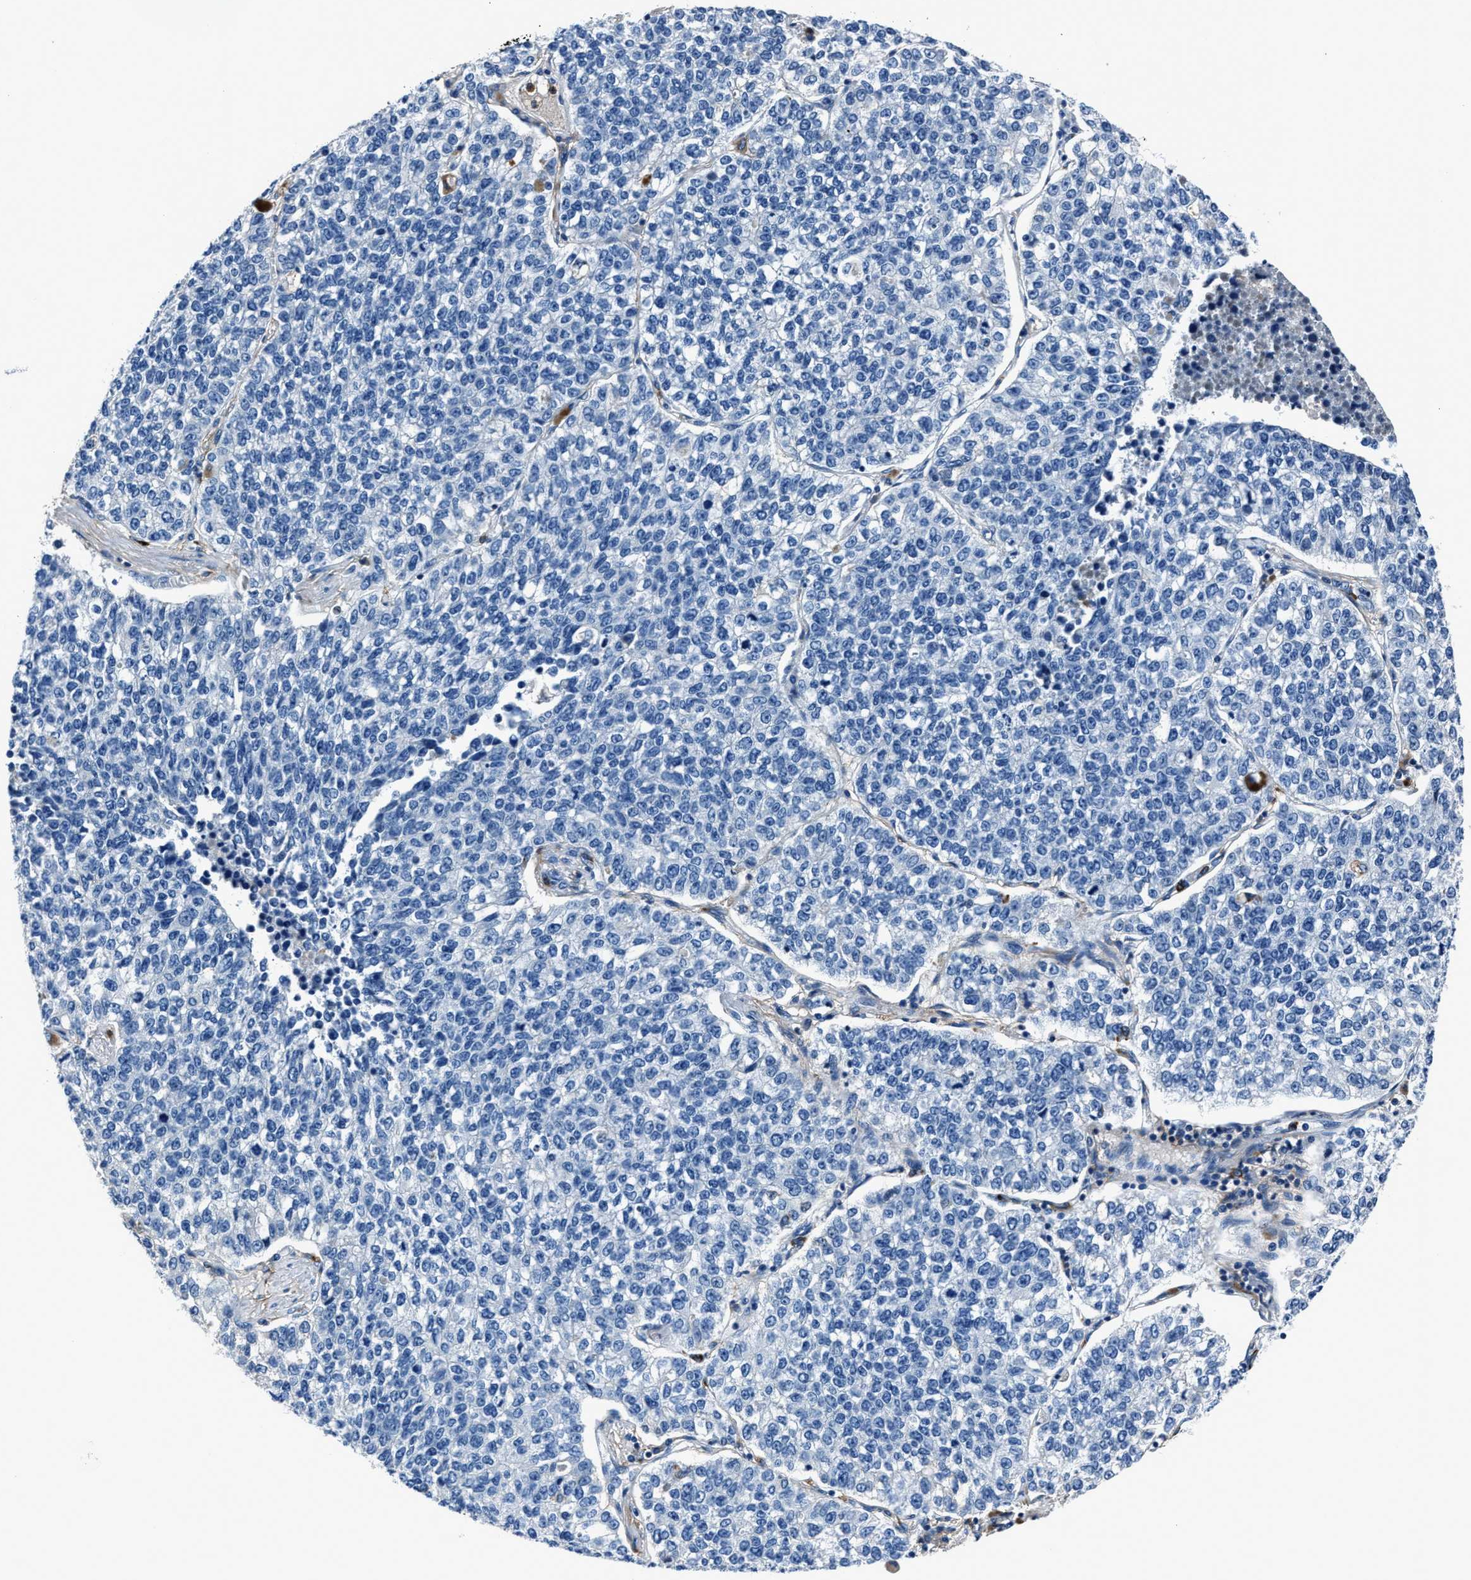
{"staining": {"intensity": "negative", "quantity": "none", "location": "none"}, "tissue": "lung cancer", "cell_type": "Tumor cells", "image_type": "cancer", "snomed": [{"axis": "morphology", "description": "Adenocarcinoma, NOS"}, {"axis": "topography", "description": "Lung"}], "caption": "High magnification brightfield microscopy of lung cancer stained with DAB (brown) and counterstained with hematoxylin (blue): tumor cells show no significant positivity.", "gene": "FGL2", "patient": {"sex": "male", "age": 49}}